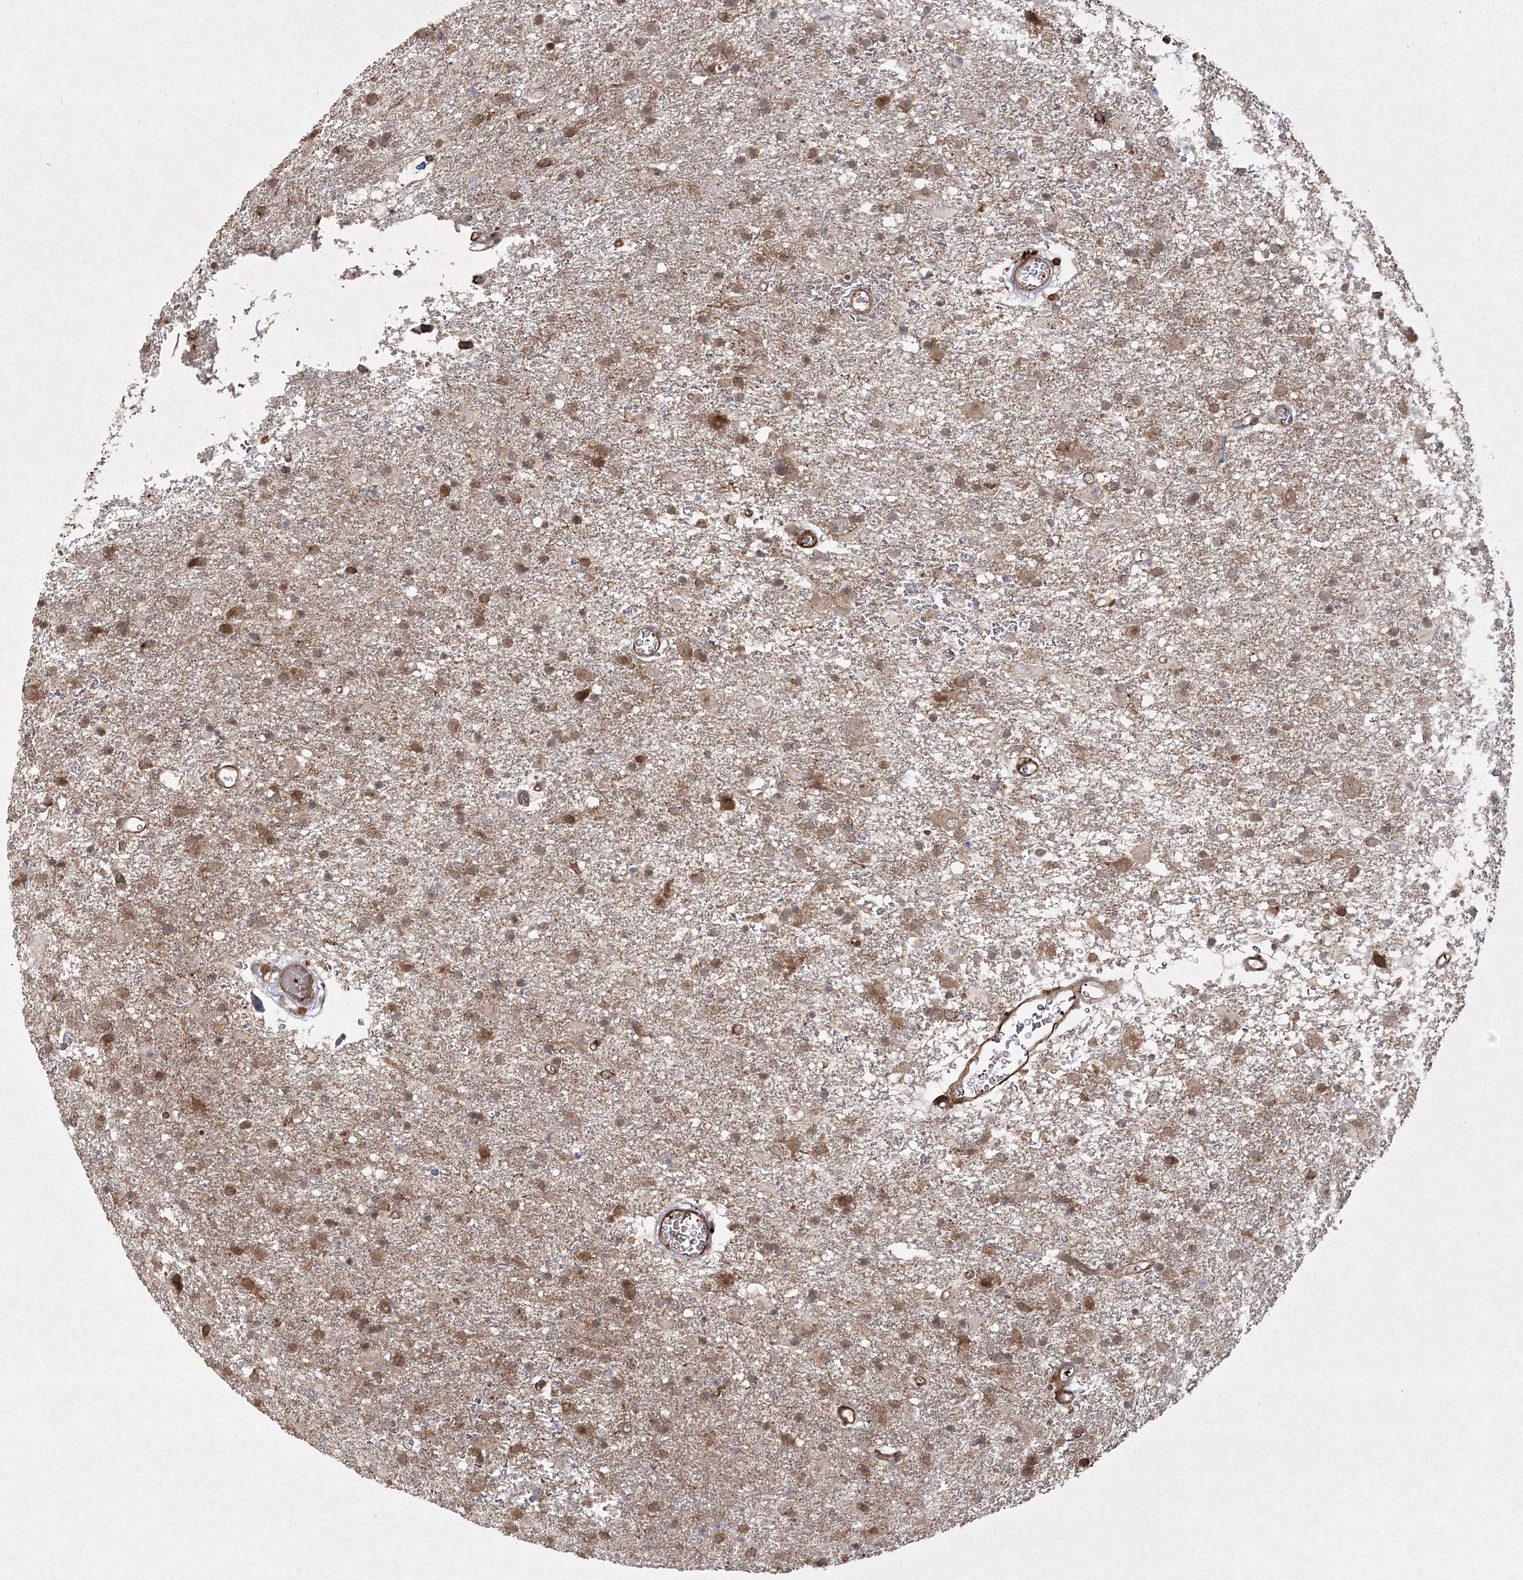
{"staining": {"intensity": "moderate", "quantity": ">75%", "location": "cytoplasmic/membranous,nuclear"}, "tissue": "glioma", "cell_type": "Tumor cells", "image_type": "cancer", "snomed": [{"axis": "morphology", "description": "Glioma, malignant, Low grade"}, {"axis": "topography", "description": "Brain"}], "caption": "Immunohistochemical staining of human glioma shows medium levels of moderate cytoplasmic/membranous and nuclear expression in about >75% of tumor cells. (DAB (3,3'-diaminobenzidine) IHC, brown staining for protein, blue staining for nuclei).", "gene": "MDFIC", "patient": {"sex": "male", "age": 65}}